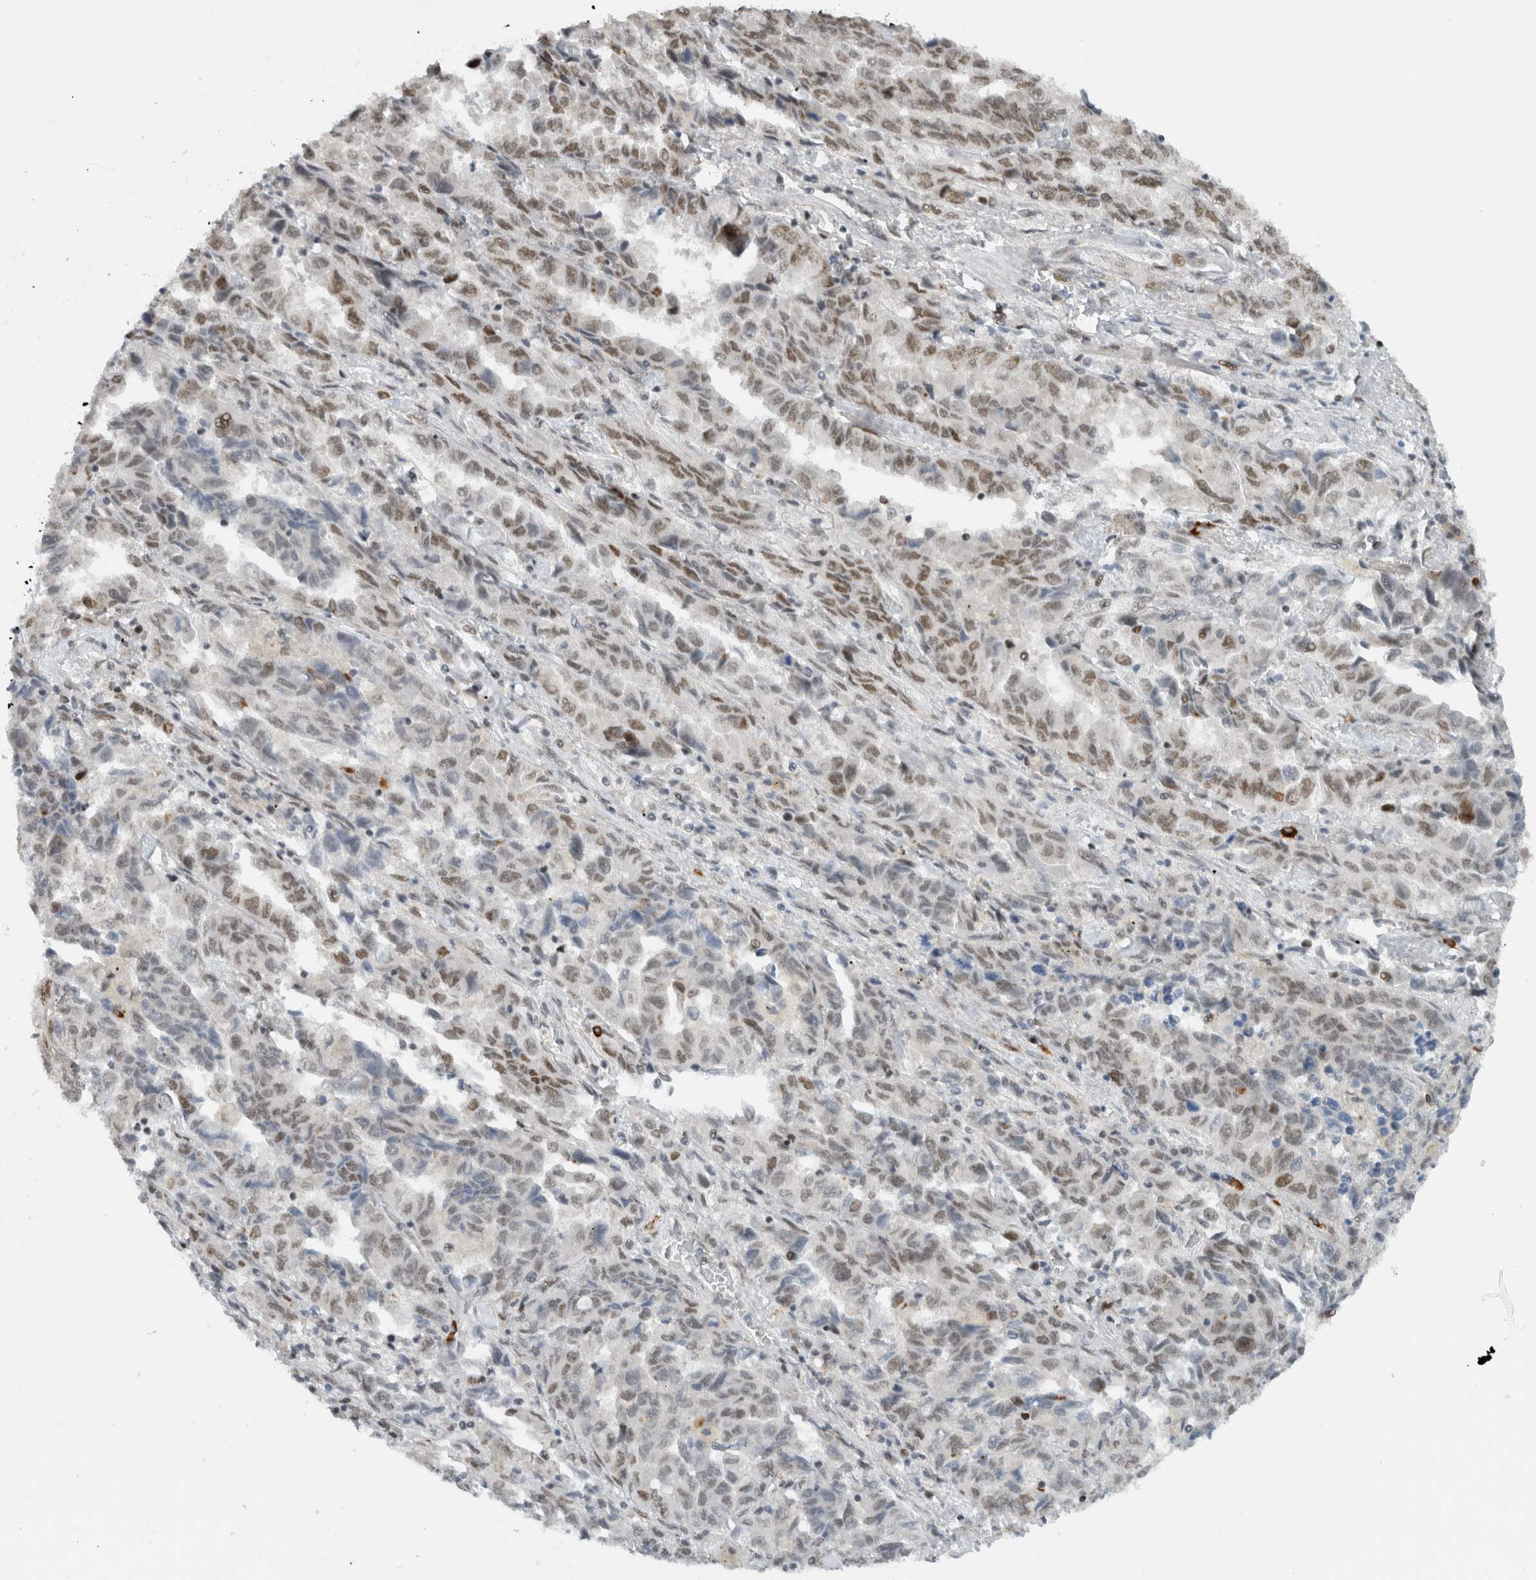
{"staining": {"intensity": "weak", "quantity": "25%-75%", "location": "nuclear"}, "tissue": "lung cancer", "cell_type": "Tumor cells", "image_type": "cancer", "snomed": [{"axis": "morphology", "description": "Adenocarcinoma, NOS"}, {"axis": "topography", "description": "Lung"}], "caption": "Human lung cancer stained for a protein (brown) exhibits weak nuclear positive expression in about 25%-75% of tumor cells.", "gene": "HNRNPR", "patient": {"sex": "female", "age": 51}}